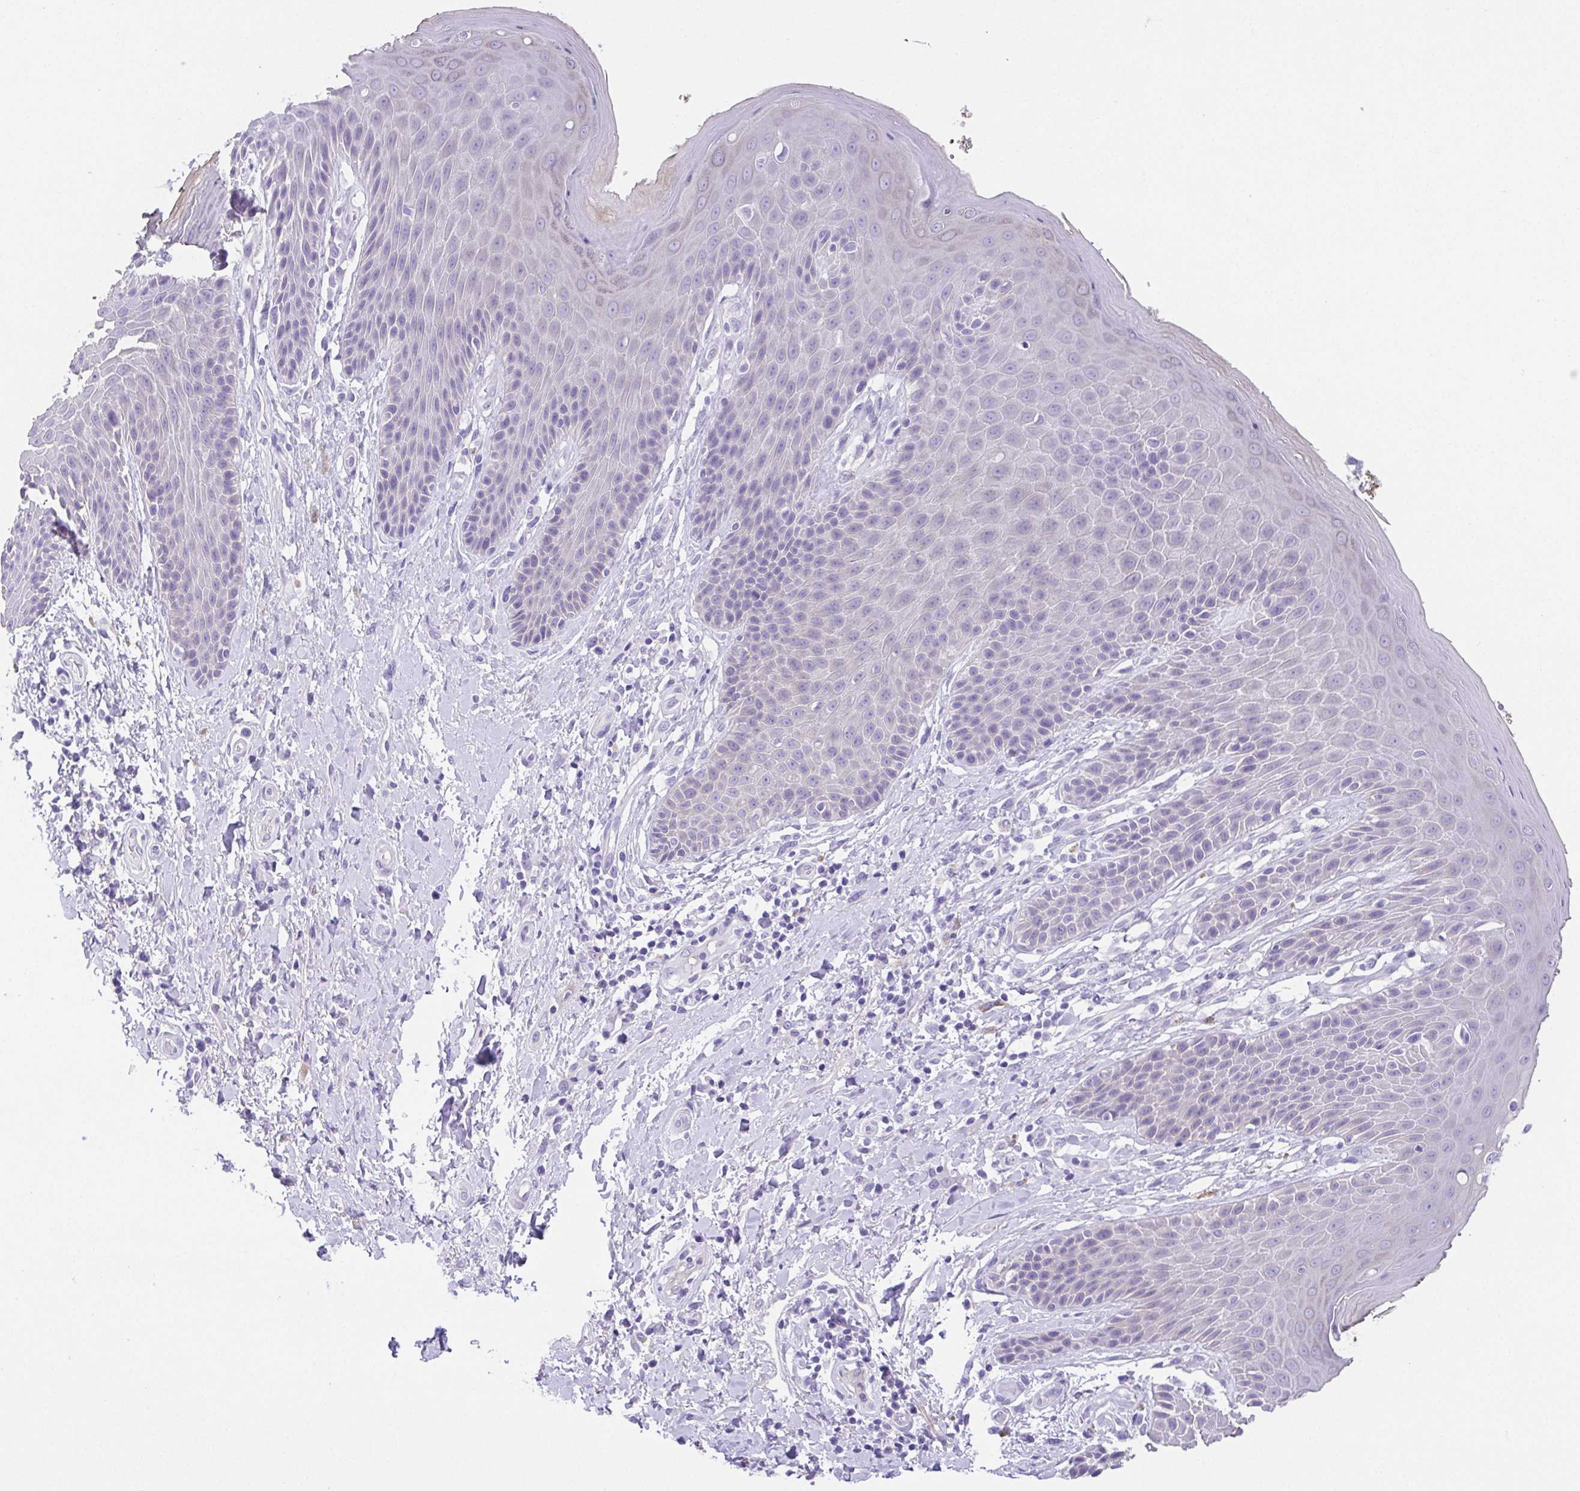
{"staining": {"intensity": "negative", "quantity": "none", "location": "none"}, "tissue": "skin", "cell_type": "Epidermal cells", "image_type": "normal", "snomed": [{"axis": "morphology", "description": "Normal tissue, NOS"}, {"axis": "topography", "description": "Anal"}, {"axis": "topography", "description": "Peripheral nerve tissue"}], "caption": "High power microscopy histopathology image of an IHC photomicrograph of unremarkable skin, revealing no significant positivity in epidermal cells.", "gene": "SPATA4", "patient": {"sex": "male", "age": 51}}